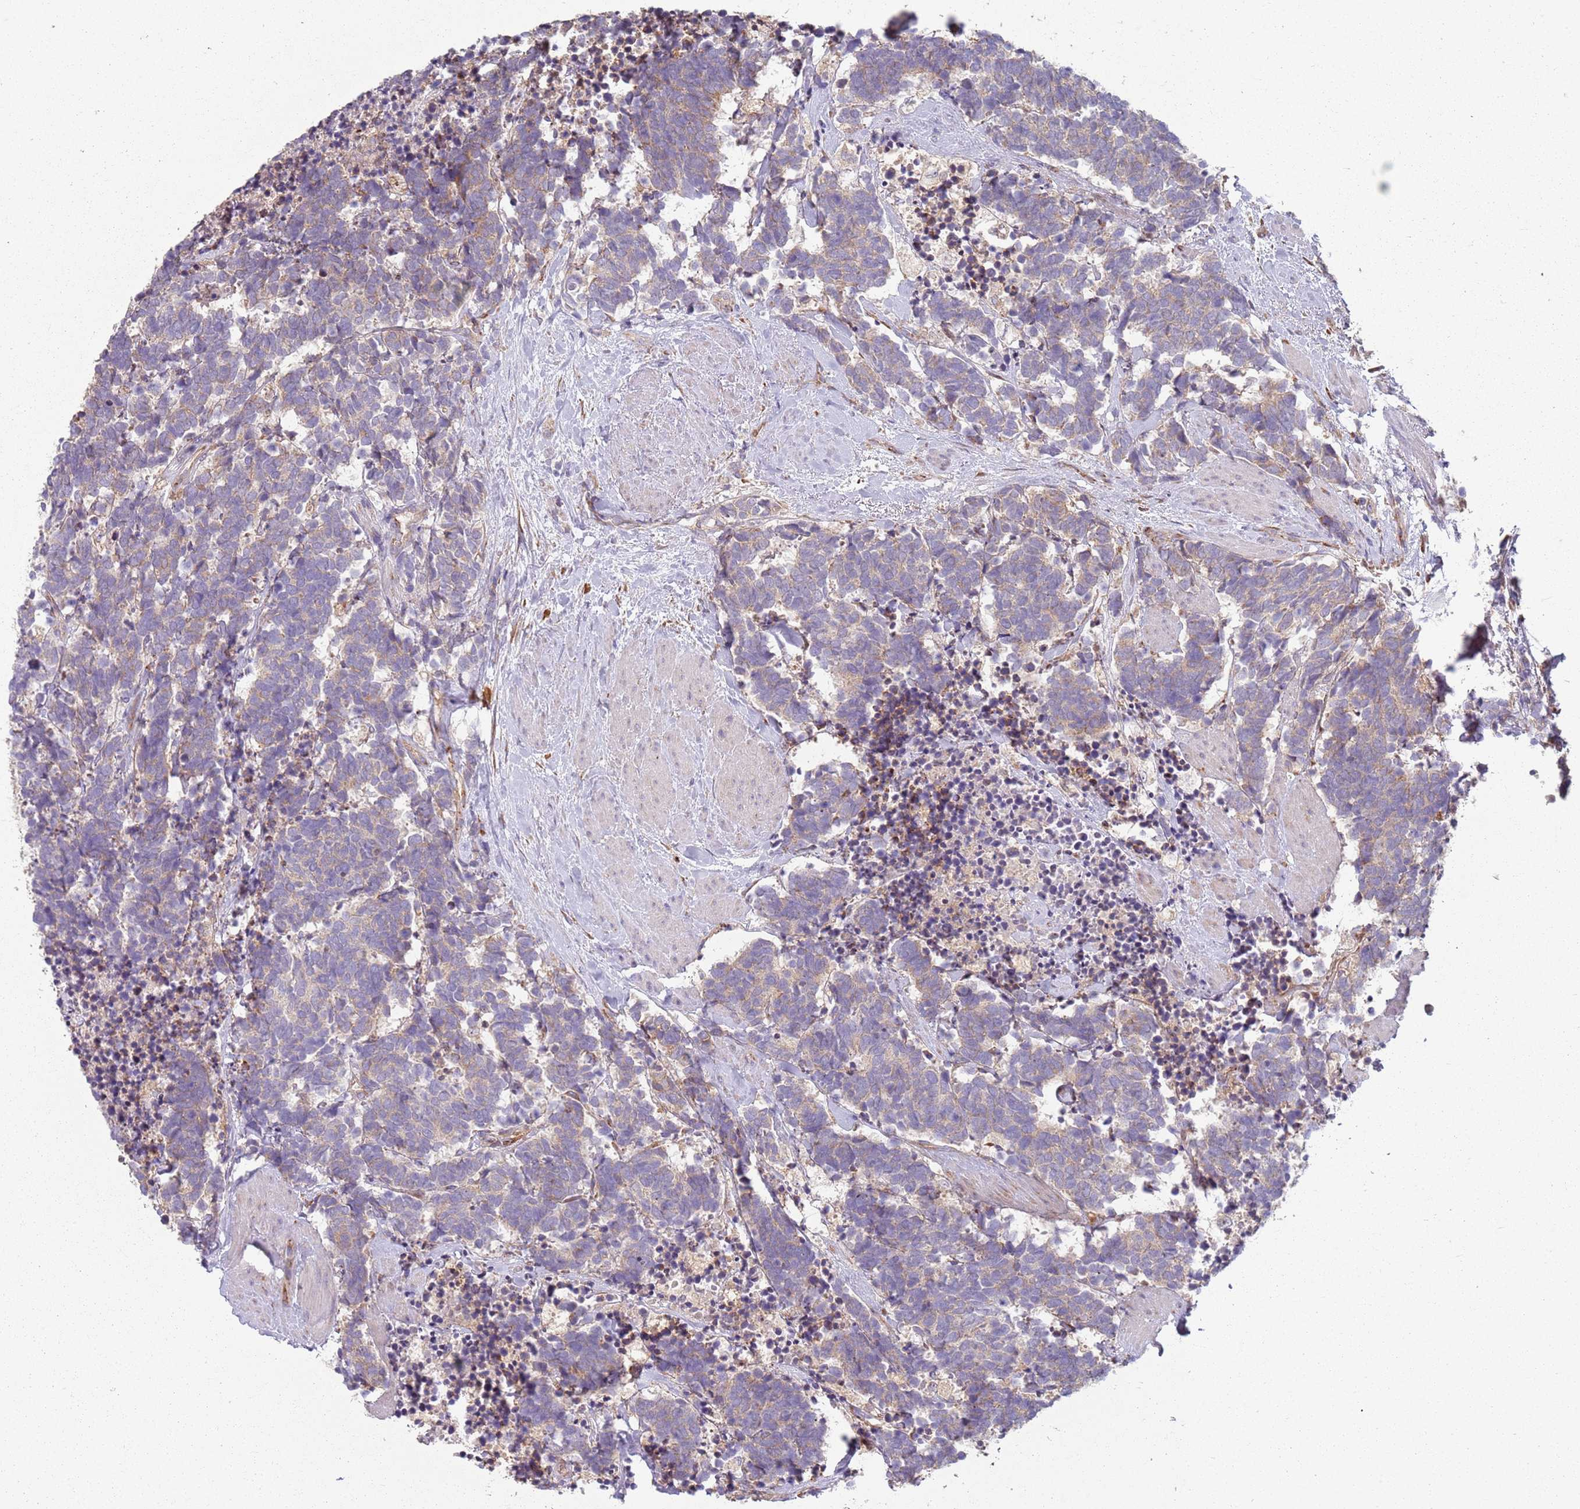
{"staining": {"intensity": "weak", "quantity": "25%-75%", "location": "cytoplasmic/membranous"}, "tissue": "carcinoid", "cell_type": "Tumor cells", "image_type": "cancer", "snomed": [{"axis": "morphology", "description": "Carcinoma, NOS"}, {"axis": "morphology", "description": "Carcinoid, malignant, NOS"}, {"axis": "topography", "description": "Prostate"}], "caption": "Immunohistochemistry image of neoplastic tissue: malignant carcinoid stained using immunohistochemistry (IHC) shows low levels of weak protein expression localized specifically in the cytoplasmic/membranous of tumor cells, appearing as a cytoplasmic/membranous brown color.", "gene": "SPATA2", "patient": {"sex": "male", "age": 57}}